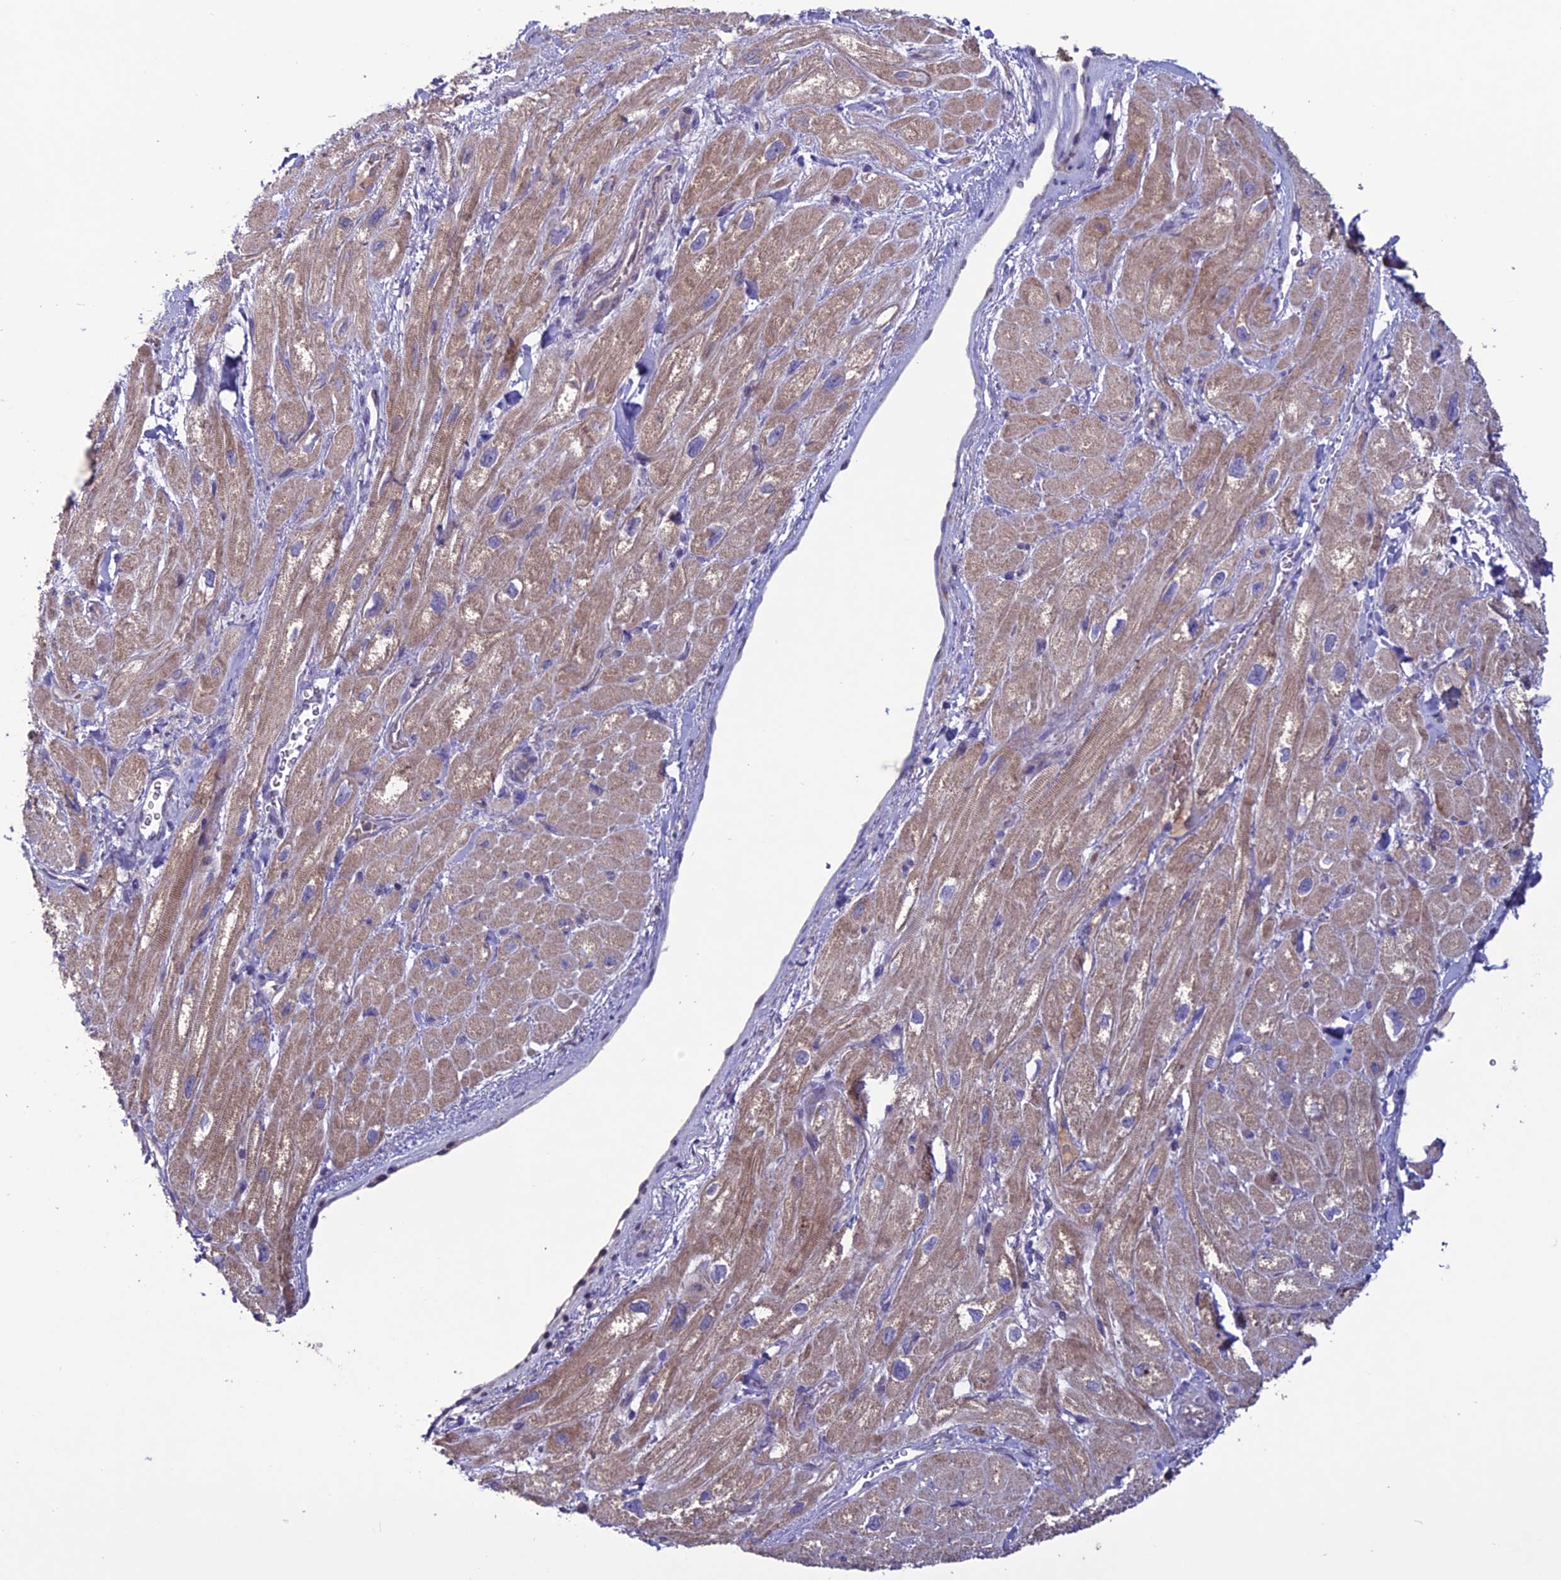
{"staining": {"intensity": "moderate", "quantity": ">75%", "location": "cytoplasmic/membranous"}, "tissue": "heart muscle", "cell_type": "Cardiomyocytes", "image_type": "normal", "snomed": [{"axis": "morphology", "description": "Normal tissue, NOS"}, {"axis": "topography", "description": "Heart"}], "caption": "Moderate cytoplasmic/membranous staining is identified in approximately >75% of cardiomyocytes in unremarkable heart muscle. Using DAB (brown) and hematoxylin (blue) stains, captured at high magnification using brightfield microscopy.", "gene": "C2orf76", "patient": {"sex": "male", "age": 65}}